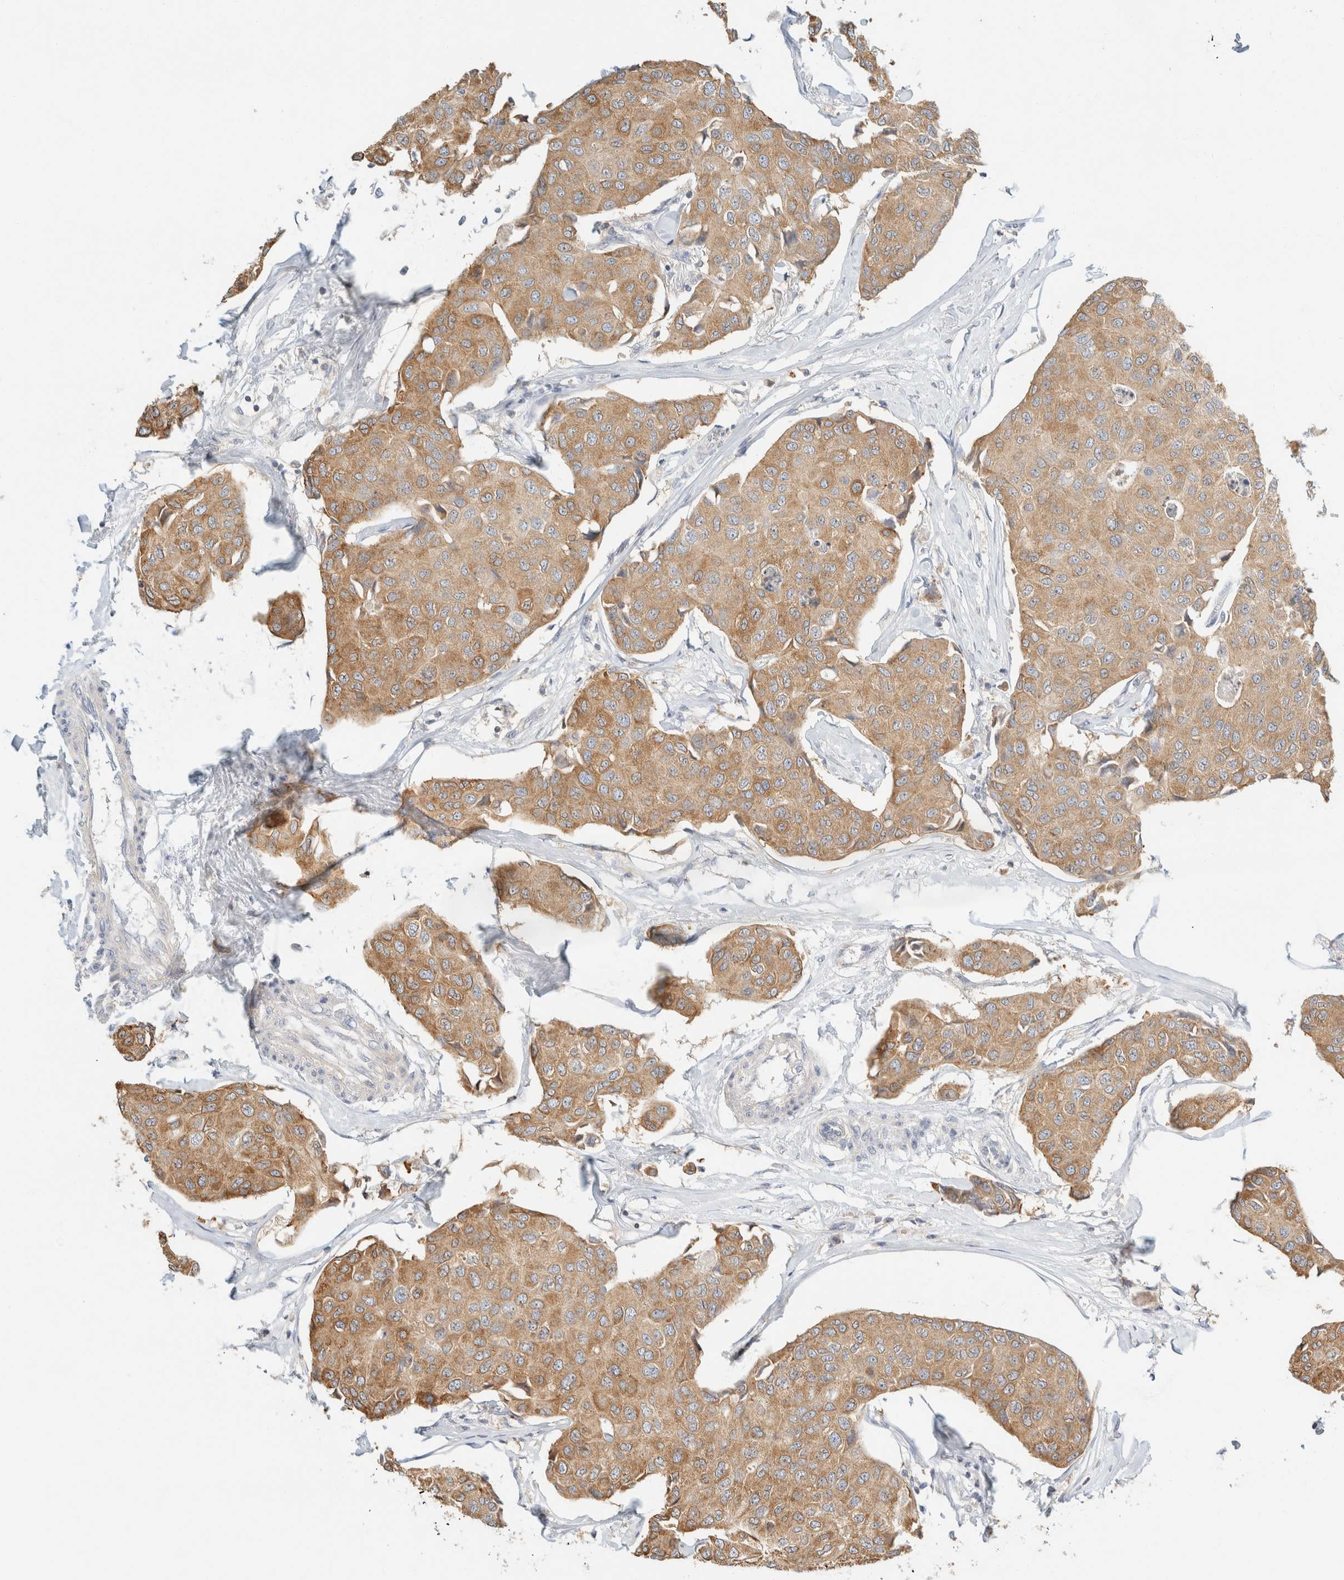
{"staining": {"intensity": "moderate", "quantity": ">75%", "location": "cytoplasmic/membranous"}, "tissue": "breast cancer", "cell_type": "Tumor cells", "image_type": "cancer", "snomed": [{"axis": "morphology", "description": "Duct carcinoma"}, {"axis": "topography", "description": "Breast"}], "caption": "Moderate cytoplasmic/membranous staining for a protein is appreciated in approximately >75% of tumor cells of infiltrating ductal carcinoma (breast) using immunohistochemistry (IHC).", "gene": "SH3GLB2", "patient": {"sex": "female", "age": 80}}